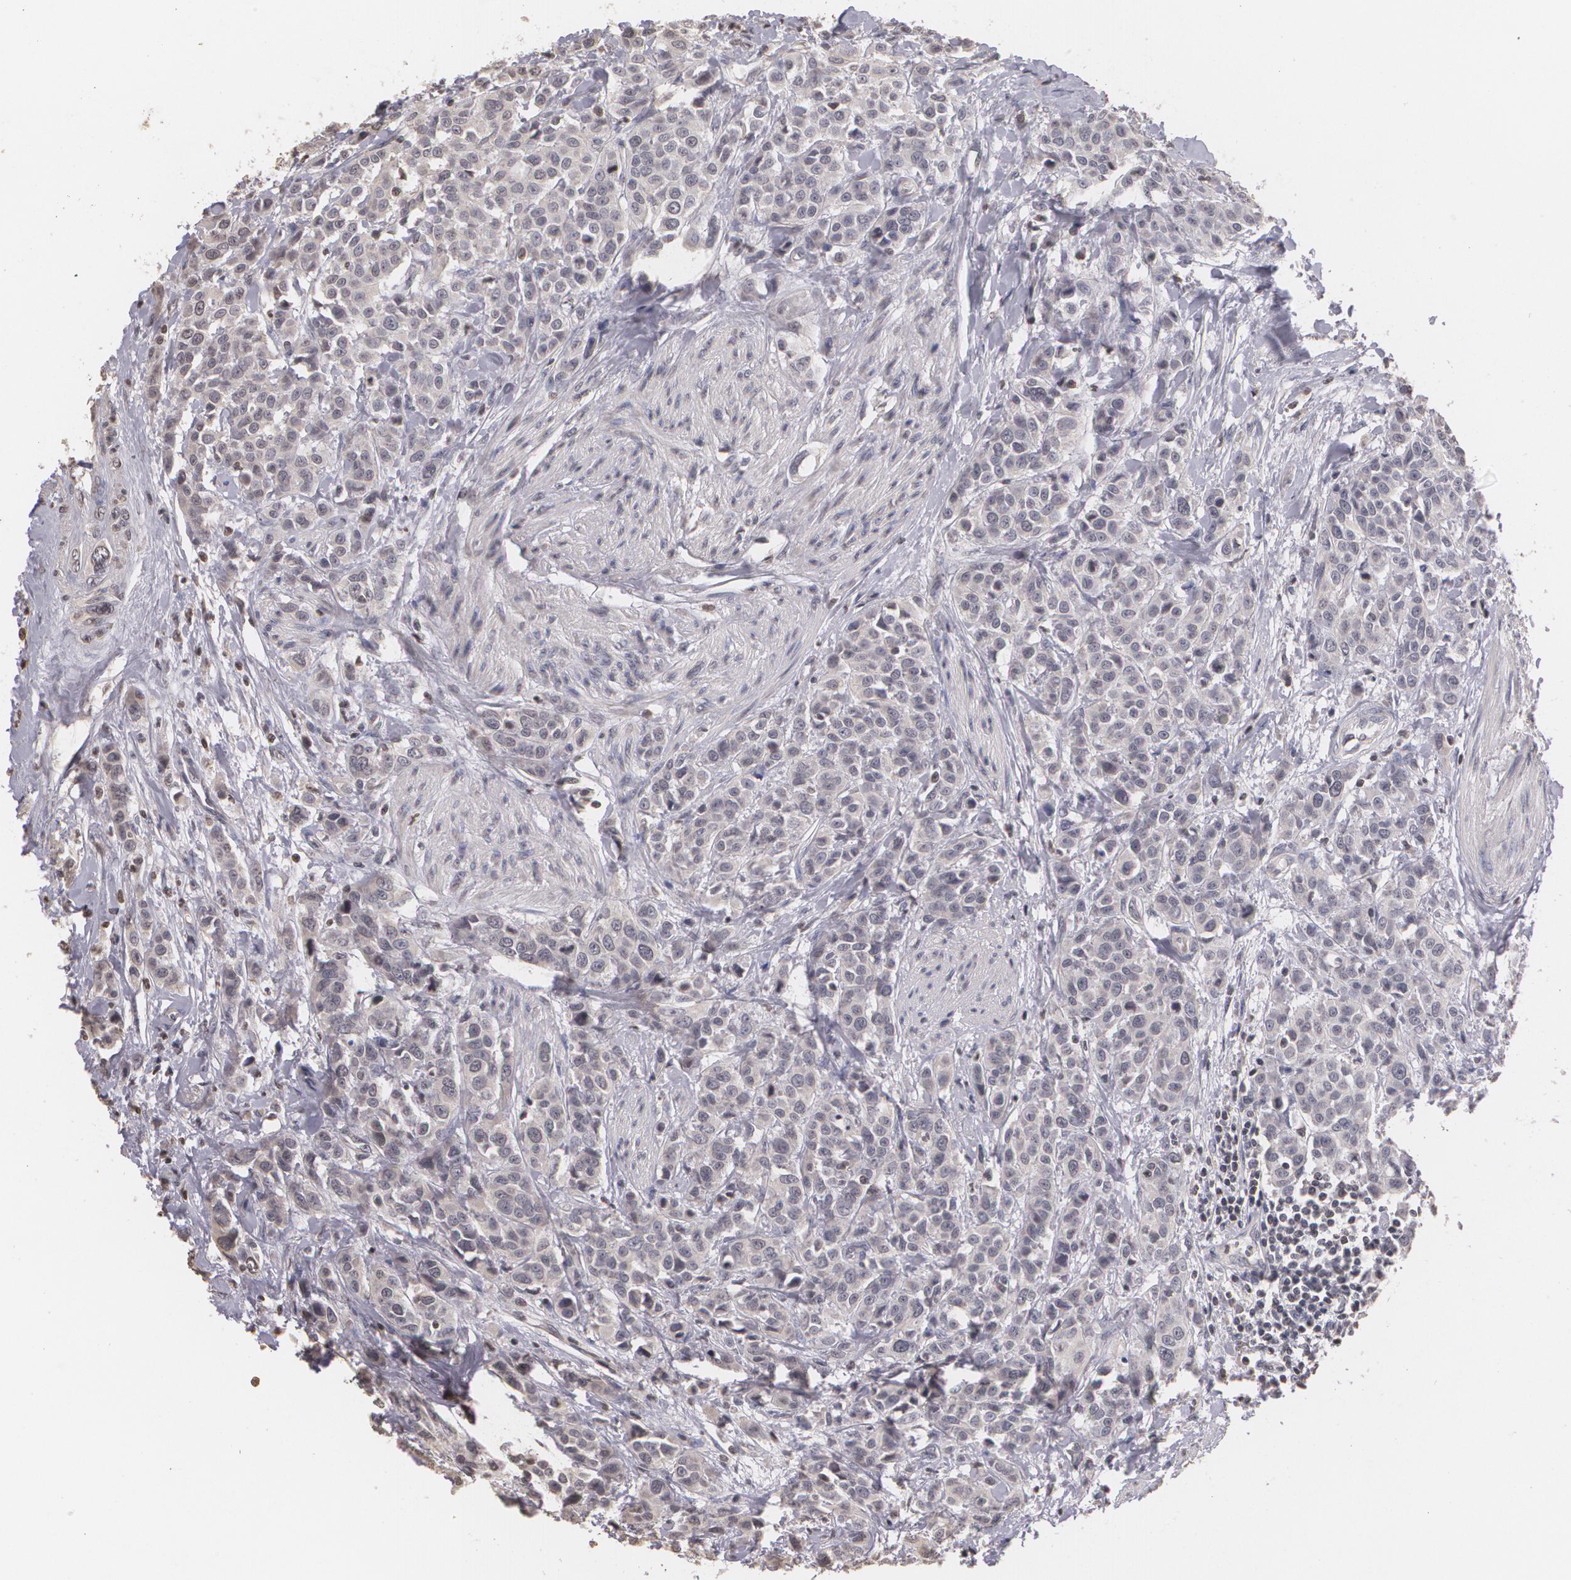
{"staining": {"intensity": "negative", "quantity": "none", "location": "none"}, "tissue": "urothelial cancer", "cell_type": "Tumor cells", "image_type": "cancer", "snomed": [{"axis": "morphology", "description": "Urothelial carcinoma, High grade"}, {"axis": "topography", "description": "Urinary bladder"}], "caption": "High magnification brightfield microscopy of urothelial carcinoma (high-grade) stained with DAB (3,3'-diaminobenzidine) (brown) and counterstained with hematoxylin (blue): tumor cells show no significant positivity.", "gene": "THRB", "patient": {"sex": "male", "age": 56}}